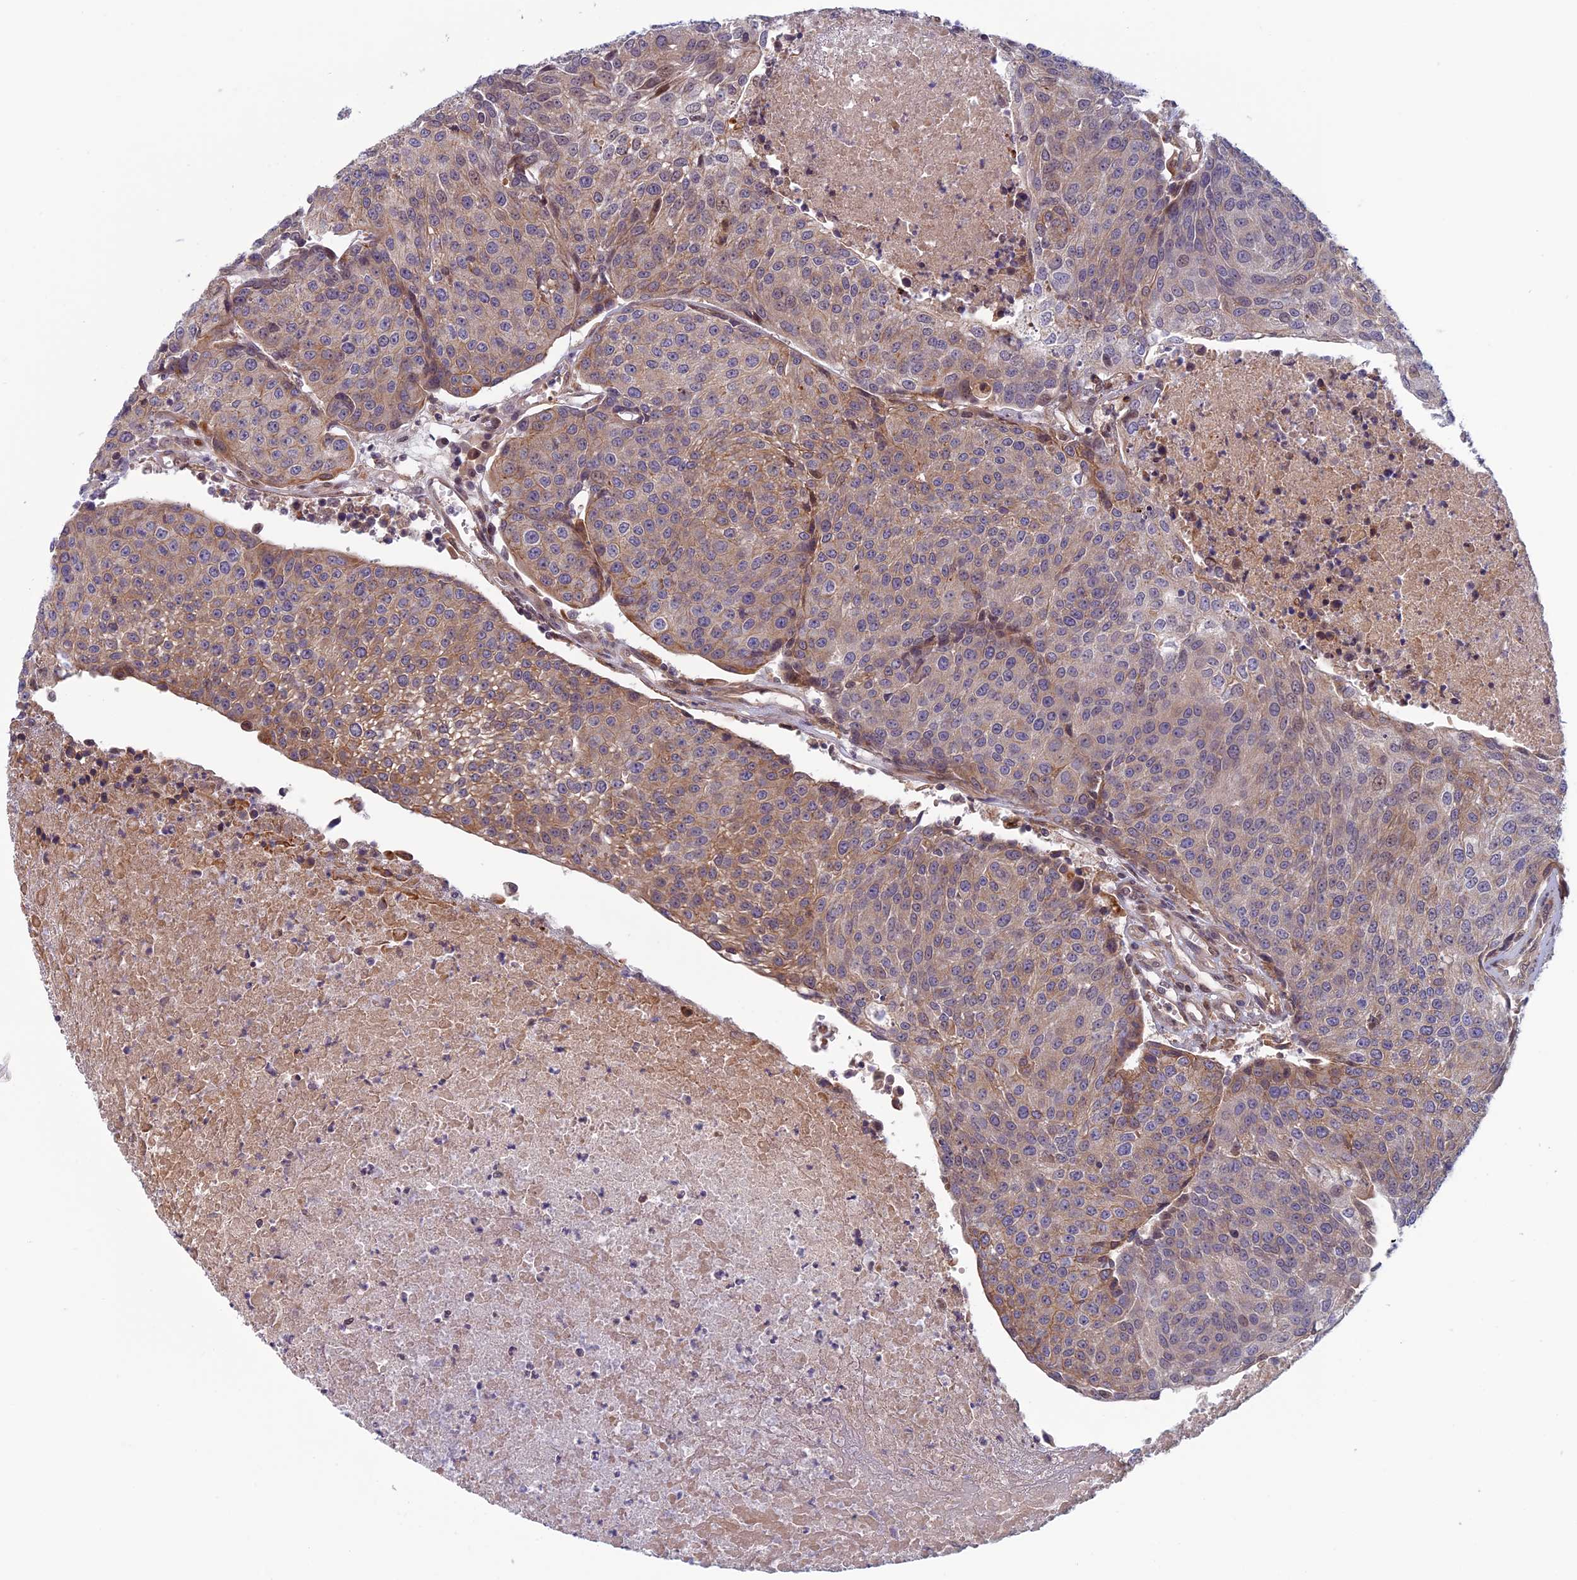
{"staining": {"intensity": "weak", "quantity": "25%-75%", "location": "cytoplasmic/membranous"}, "tissue": "urothelial cancer", "cell_type": "Tumor cells", "image_type": "cancer", "snomed": [{"axis": "morphology", "description": "Urothelial carcinoma, High grade"}, {"axis": "topography", "description": "Urinary bladder"}], "caption": "Weak cytoplasmic/membranous positivity for a protein is identified in approximately 25%-75% of tumor cells of urothelial cancer using IHC.", "gene": "FADS1", "patient": {"sex": "female", "age": 85}}